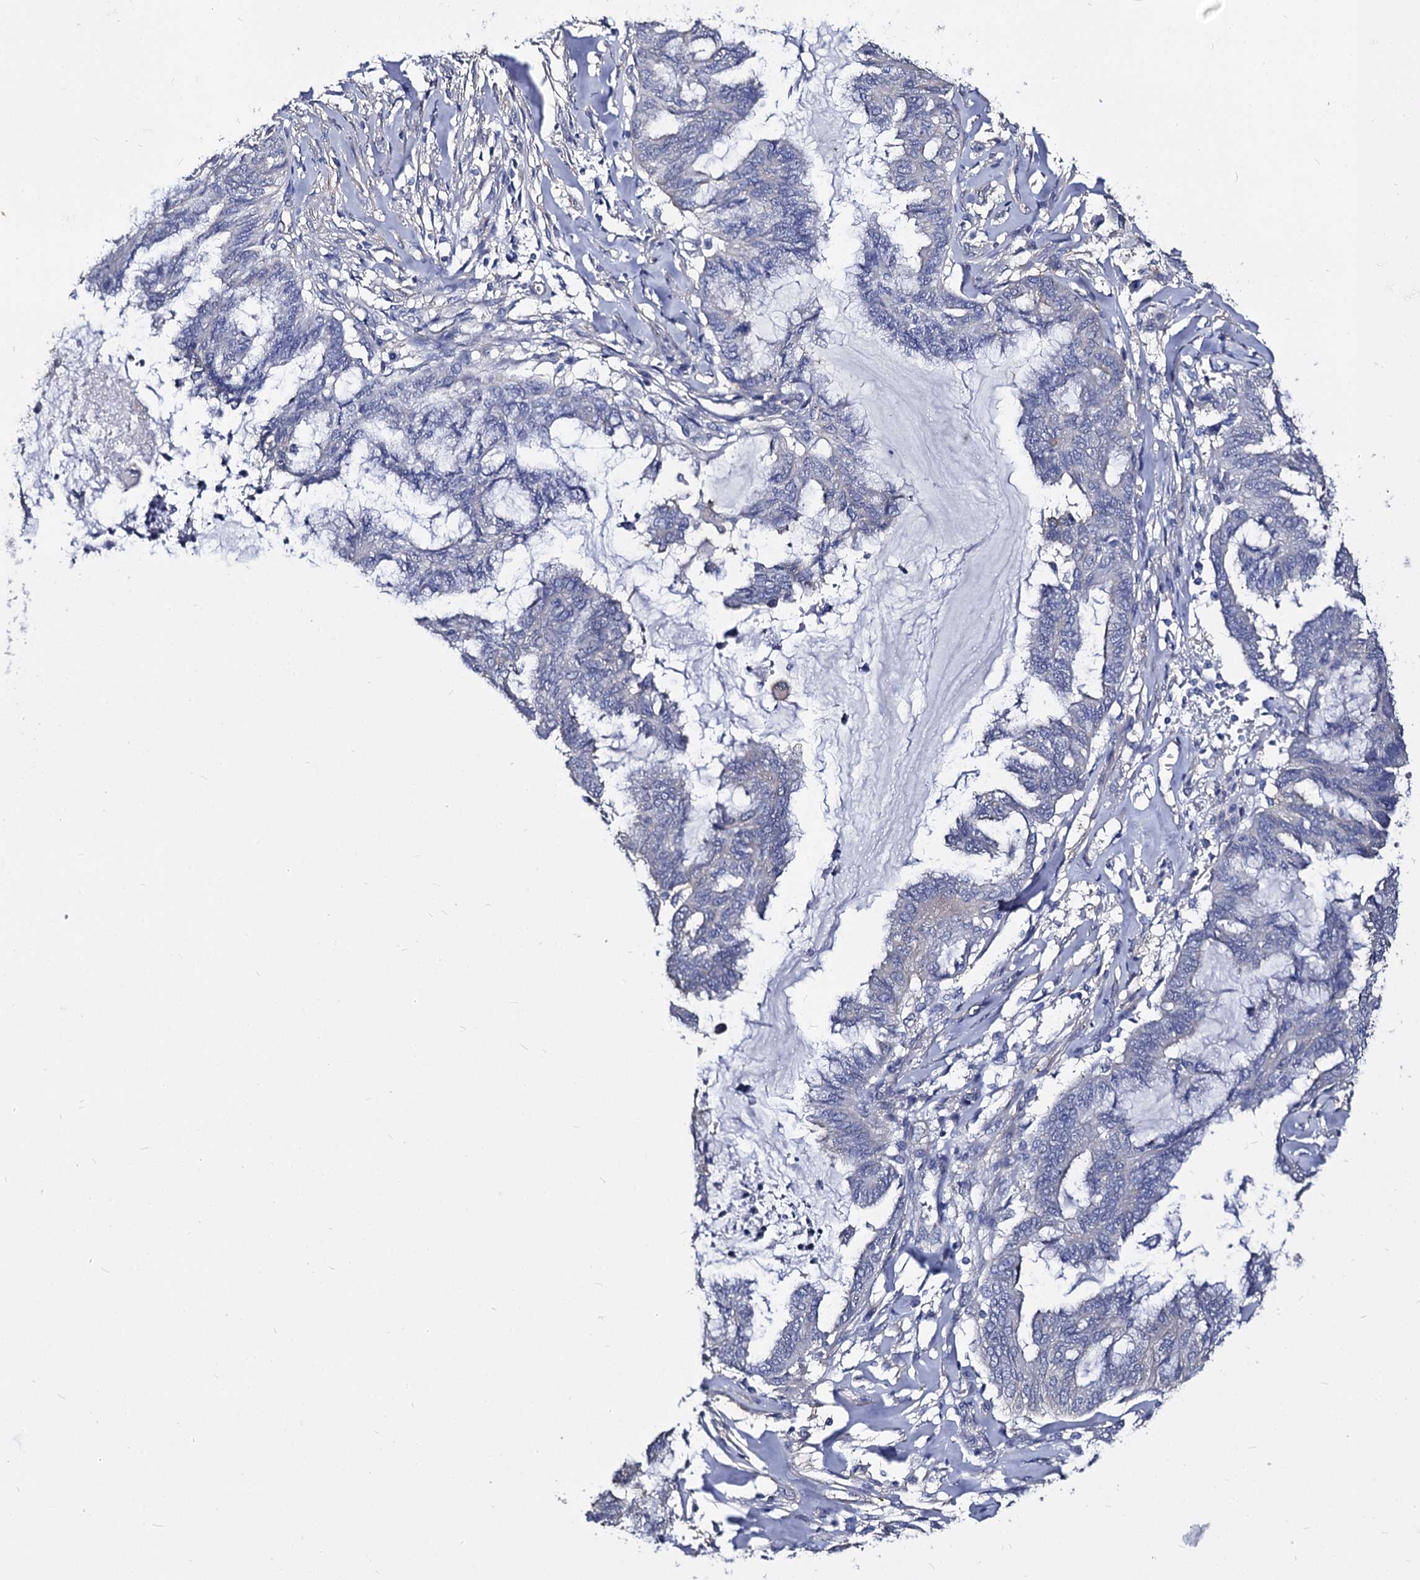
{"staining": {"intensity": "negative", "quantity": "none", "location": "none"}, "tissue": "endometrial cancer", "cell_type": "Tumor cells", "image_type": "cancer", "snomed": [{"axis": "morphology", "description": "Adenocarcinoma, NOS"}, {"axis": "topography", "description": "Endometrium"}], "caption": "Human endometrial cancer (adenocarcinoma) stained for a protein using immunohistochemistry displays no expression in tumor cells.", "gene": "CBFB", "patient": {"sex": "female", "age": 86}}